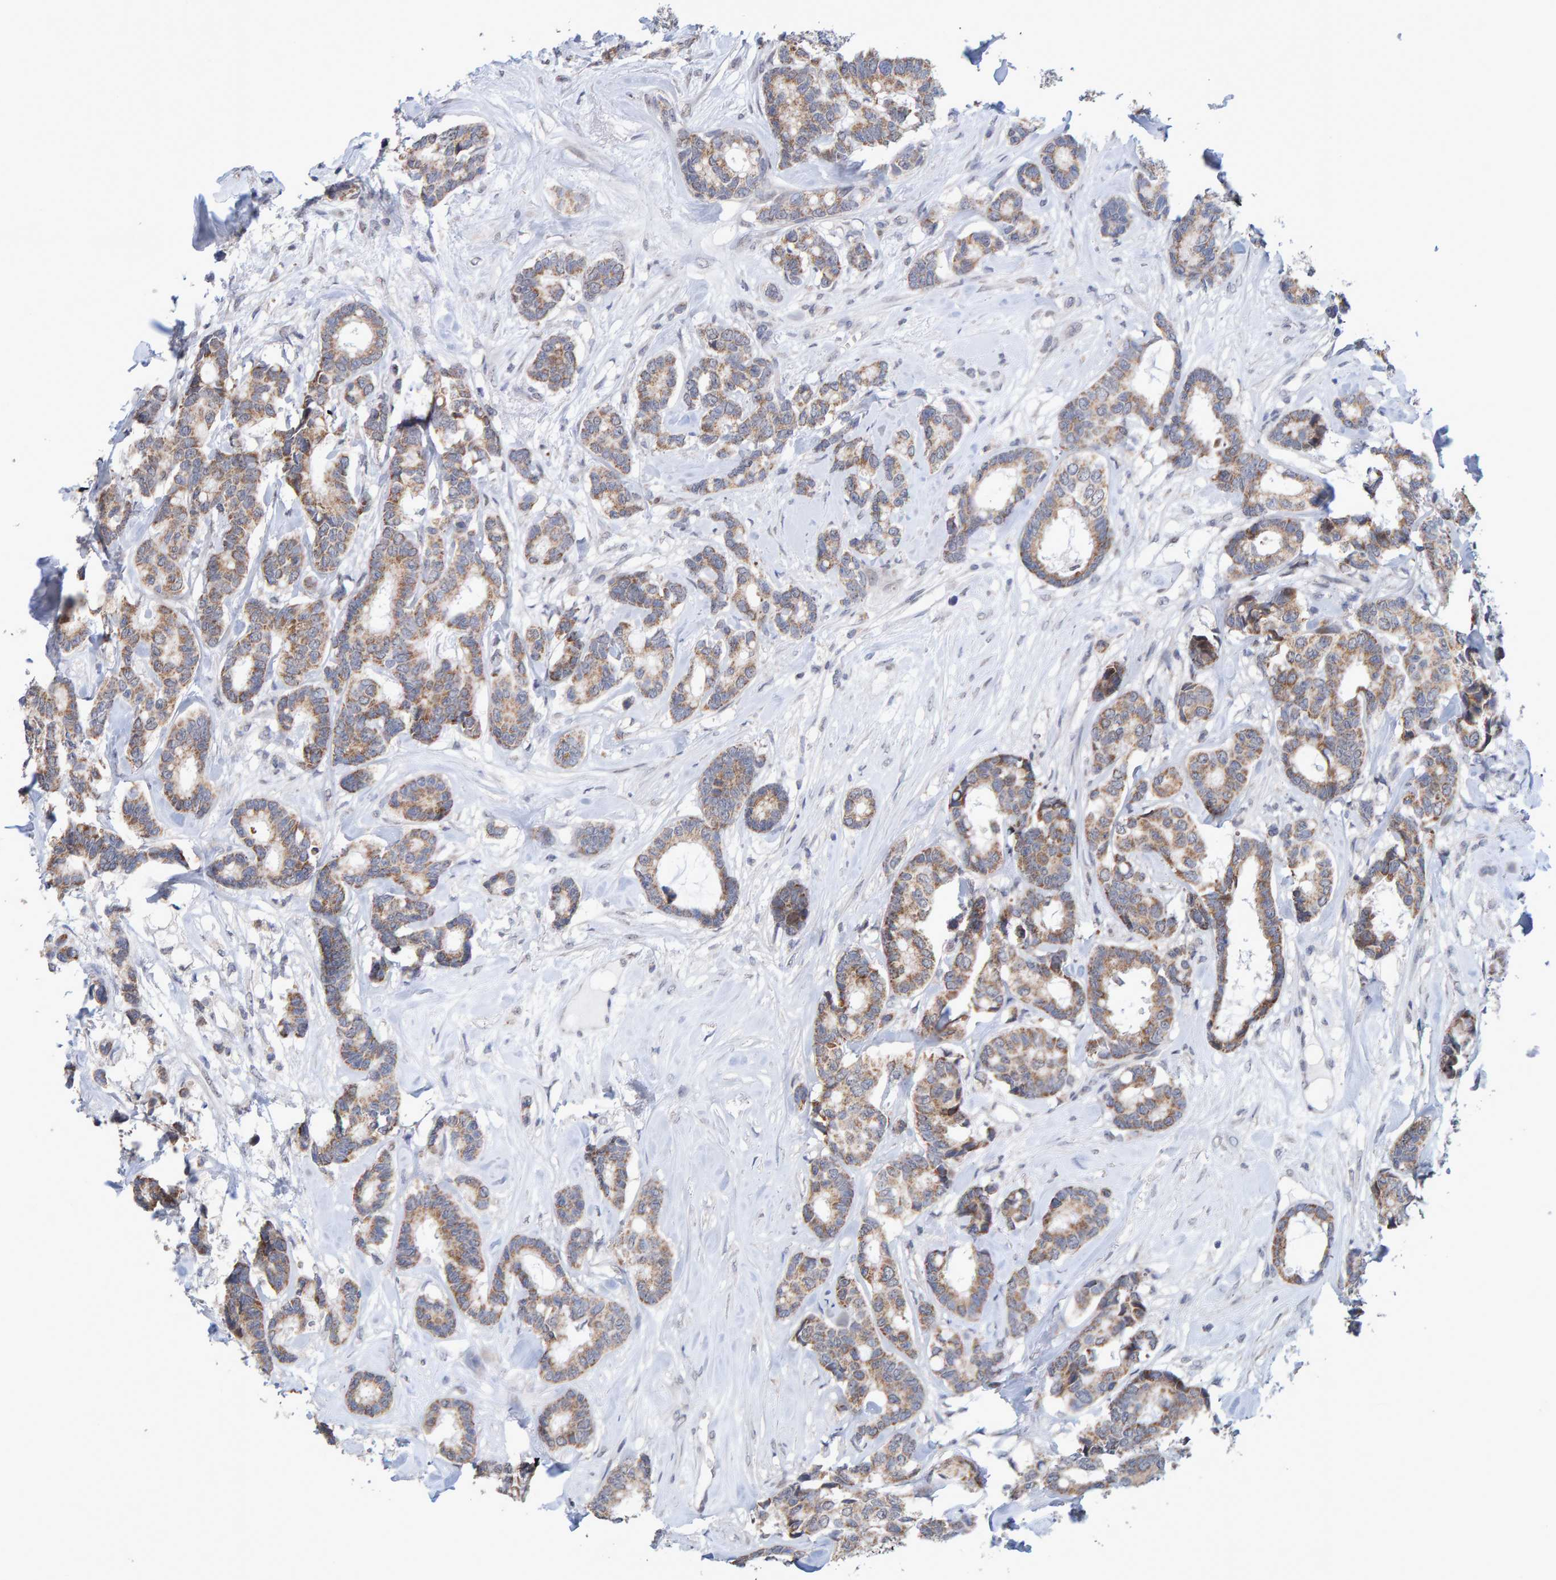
{"staining": {"intensity": "moderate", "quantity": ">75%", "location": "cytoplasmic/membranous"}, "tissue": "breast cancer", "cell_type": "Tumor cells", "image_type": "cancer", "snomed": [{"axis": "morphology", "description": "Duct carcinoma"}, {"axis": "topography", "description": "Breast"}], "caption": "Breast infiltrating ductal carcinoma stained with a brown dye shows moderate cytoplasmic/membranous positive expression in about >75% of tumor cells.", "gene": "USP43", "patient": {"sex": "female", "age": 87}}